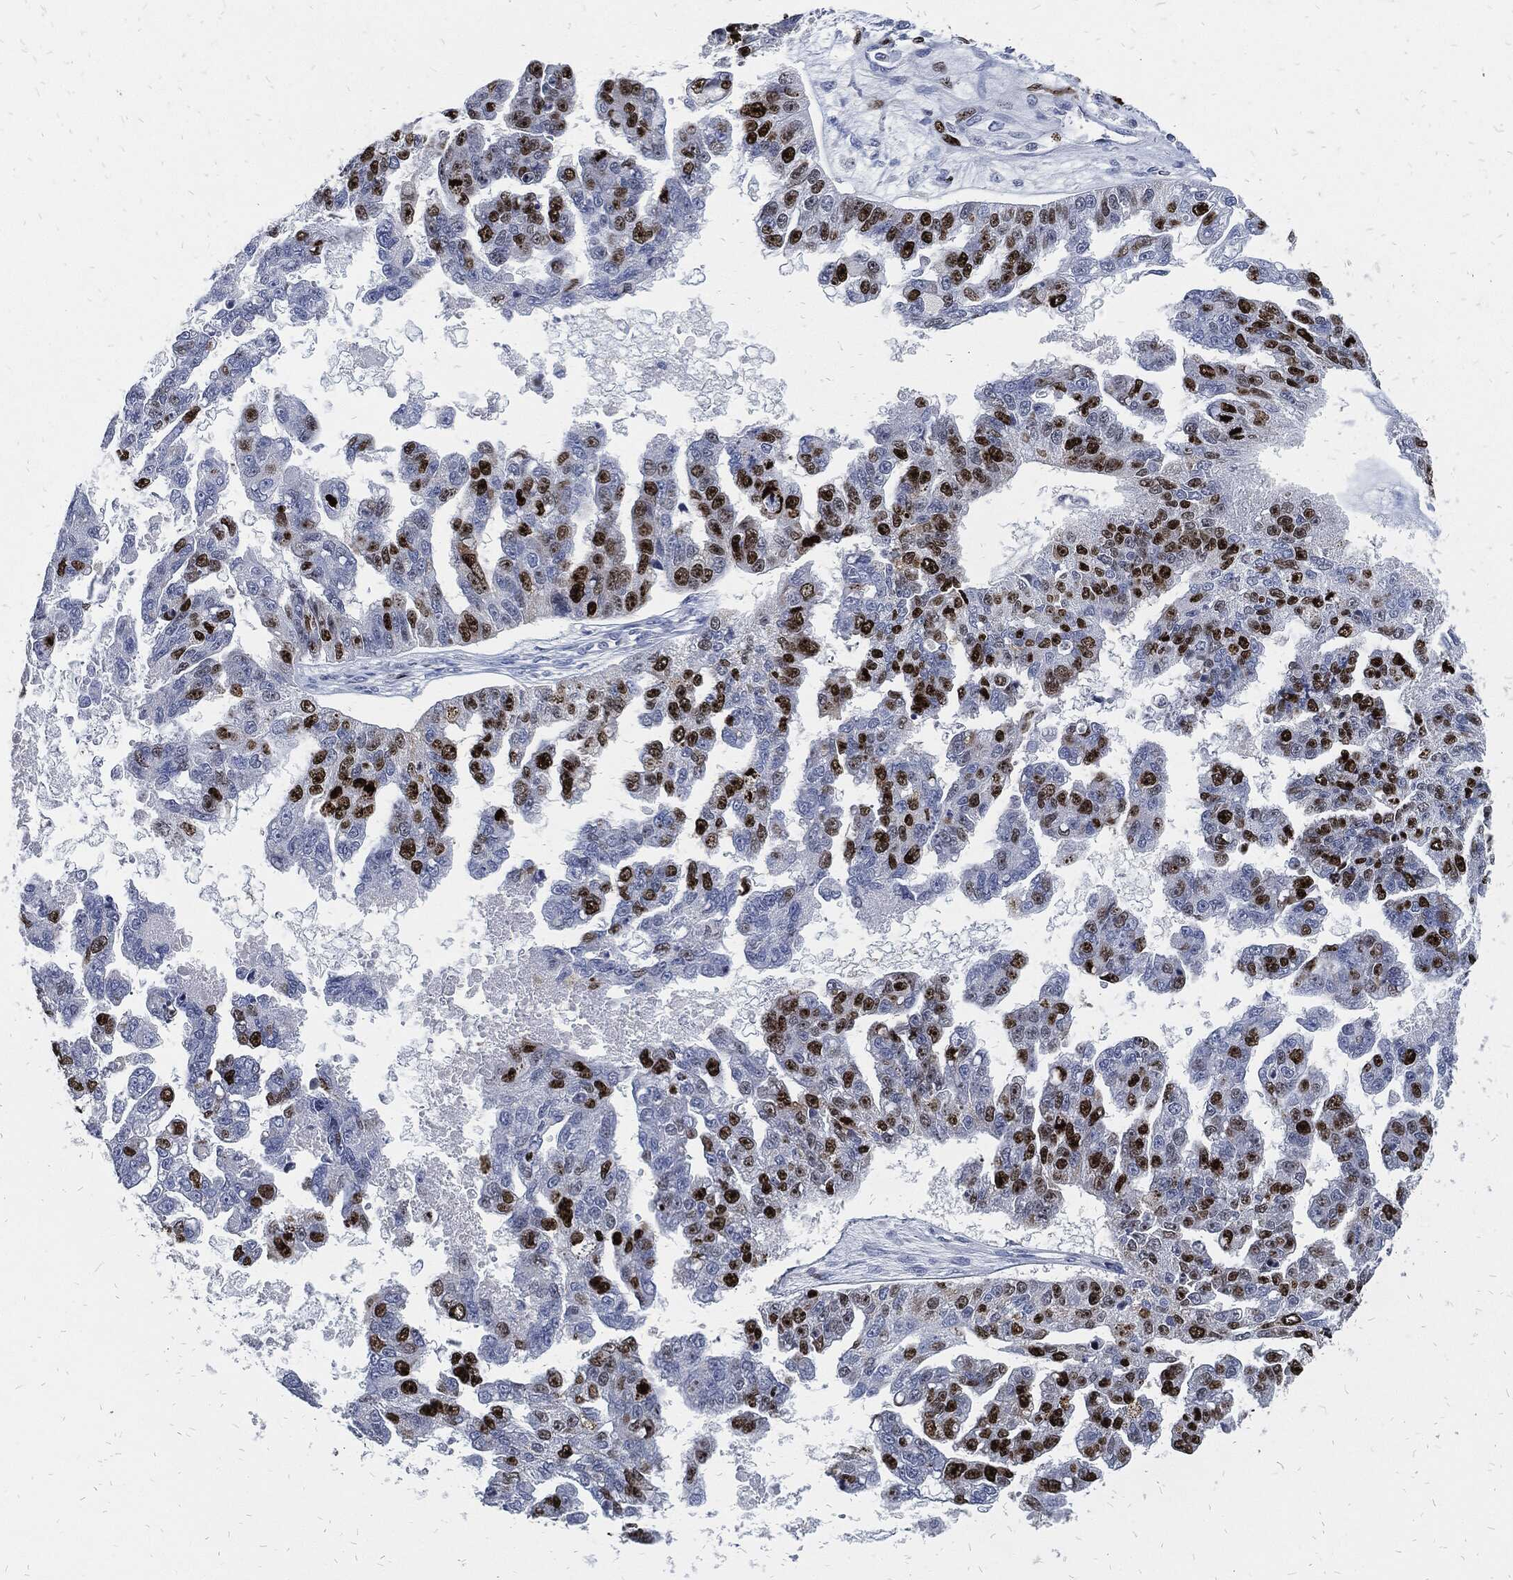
{"staining": {"intensity": "strong", "quantity": "25%-75%", "location": "nuclear"}, "tissue": "ovarian cancer", "cell_type": "Tumor cells", "image_type": "cancer", "snomed": [{"axis": "morphology", "description": "Cystadenocarcinoma, serous, NOS"}, {"axis": "topography", "description": "Ovary"}], "caption": "Protein positivity by immunohistochemistry exhibits strong nuclear staining in approximately 25%-75% of tumor cells in ovarian cancer (serous cystadenocarcinoma). The protein of interest is stained brown, and the nuclei are stained in blue (DAB (3,3'-diaminobenzidine) IHC with brightfield microscopy, high magnification).", "gene": "MKI67", "patient": {"sex": "female", "age": 58}}